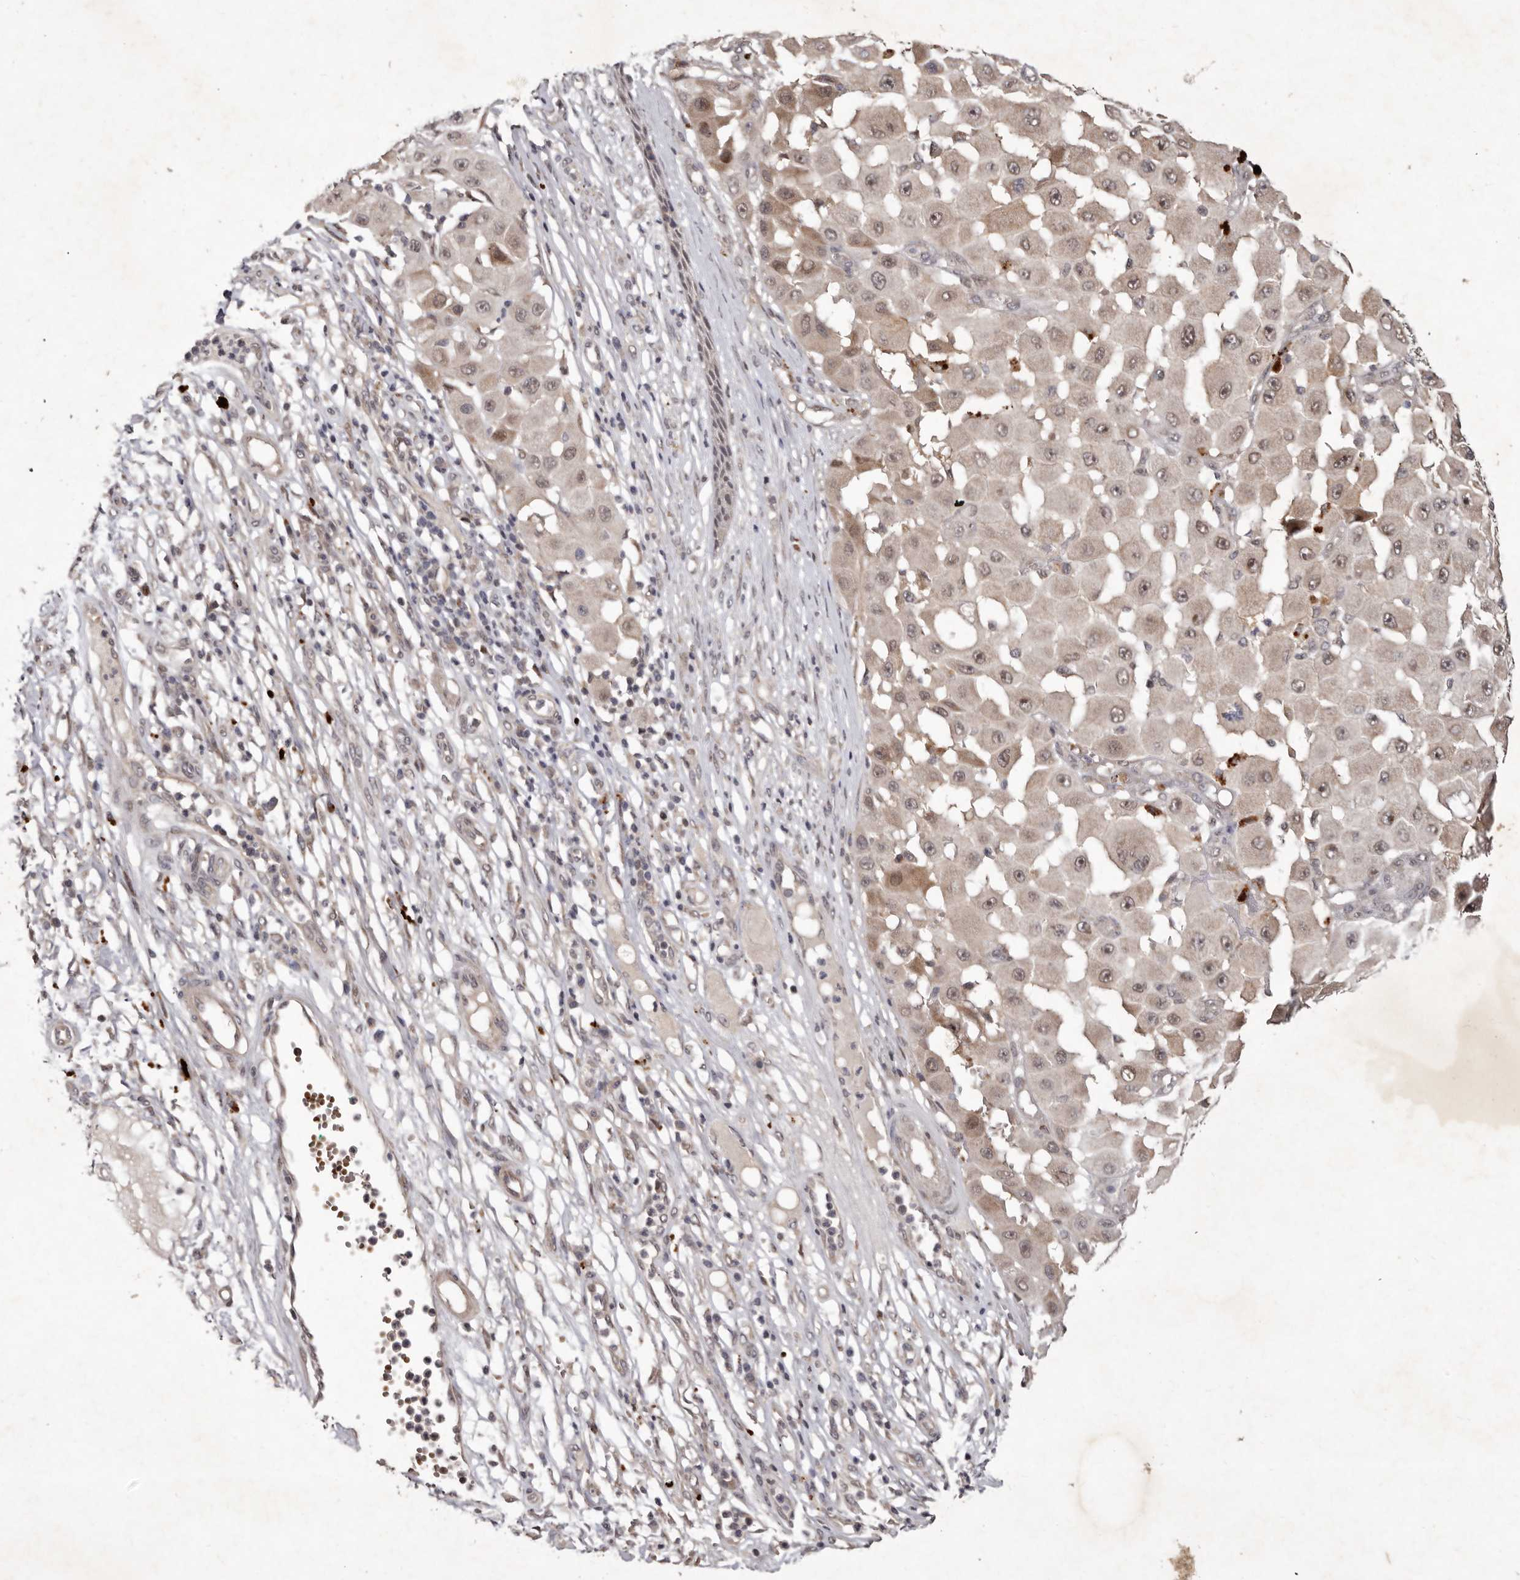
{"staining": {"intensity": "moderate", "quantity": ">75%", "location": "cytoplasmic/membranous,nuclear"}, "tissue": "melanoma", "cell_type": "Tumor cells", "image_type": "cancer", "snomed": [{"axis": "morphology", "description": "Malignant melanoma, NOS"}, {"axis": "topography", "description": "Skin"}], "caption": "Immunohistochemistry (IHC) of human malignant melanoma reveals medium levels of moderate cytoplasmic/membranous and nuclear staining in about >75% of tumor cells.", "gene": "ABL1", "patient": {"sex": "female", "age": 81}}